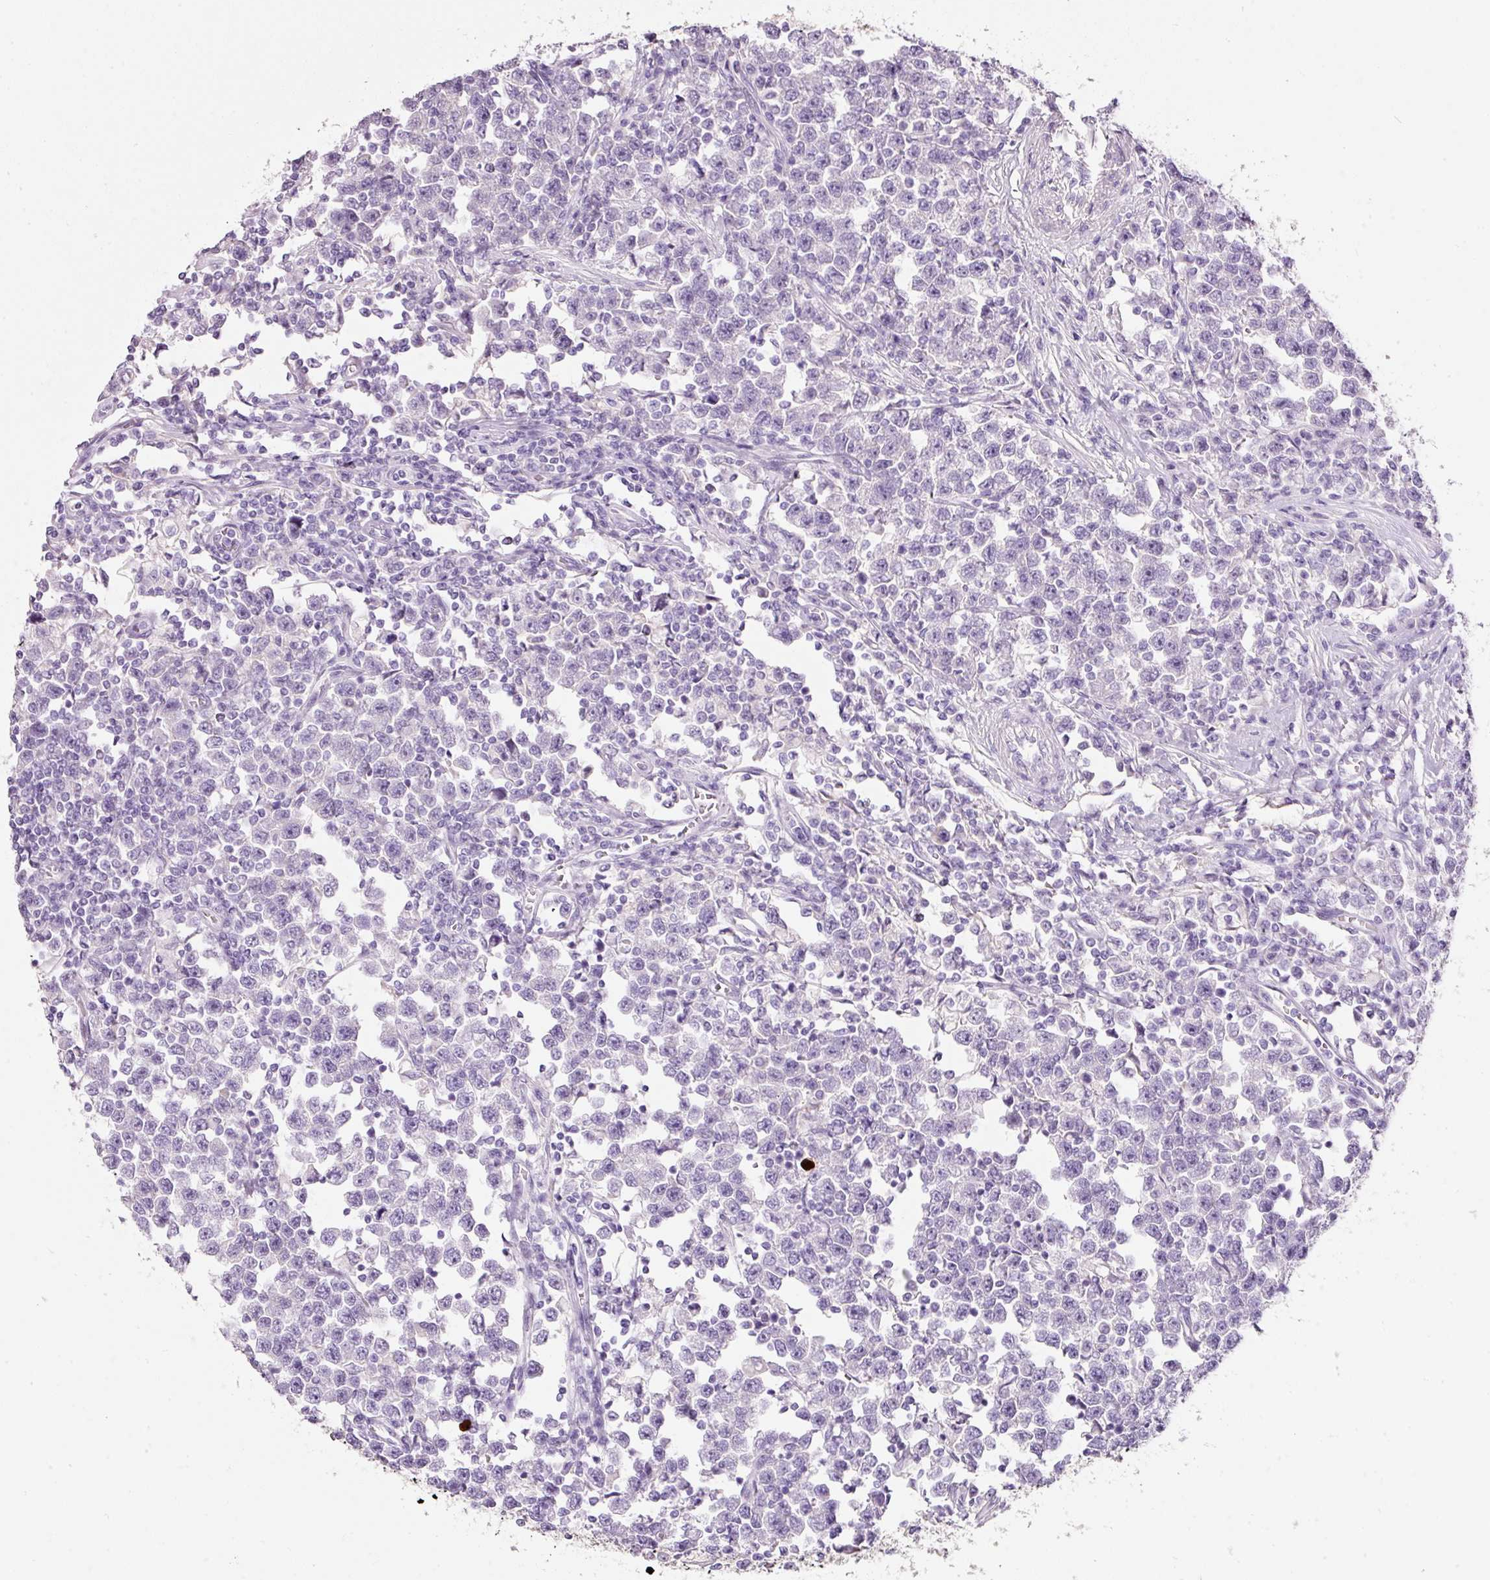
{"staining": {"intensity": "negative", "quantity": "none", "location": "none"}, "tissue": "testis cancer", "cell_type": "Tumor cells", "image_type": "cancer", "snomed": [{"axis": "morphology", "description": "Seminoma, NOS"}, {"axis": "topography", "description": "Testis"}], "caption": "IHC photomicrograph of testis seminoma stained for a protein (brown), which shows no staining in tumor cells.", "gene": "DNM1", "patient": {"sex": "male", "age": 43}}